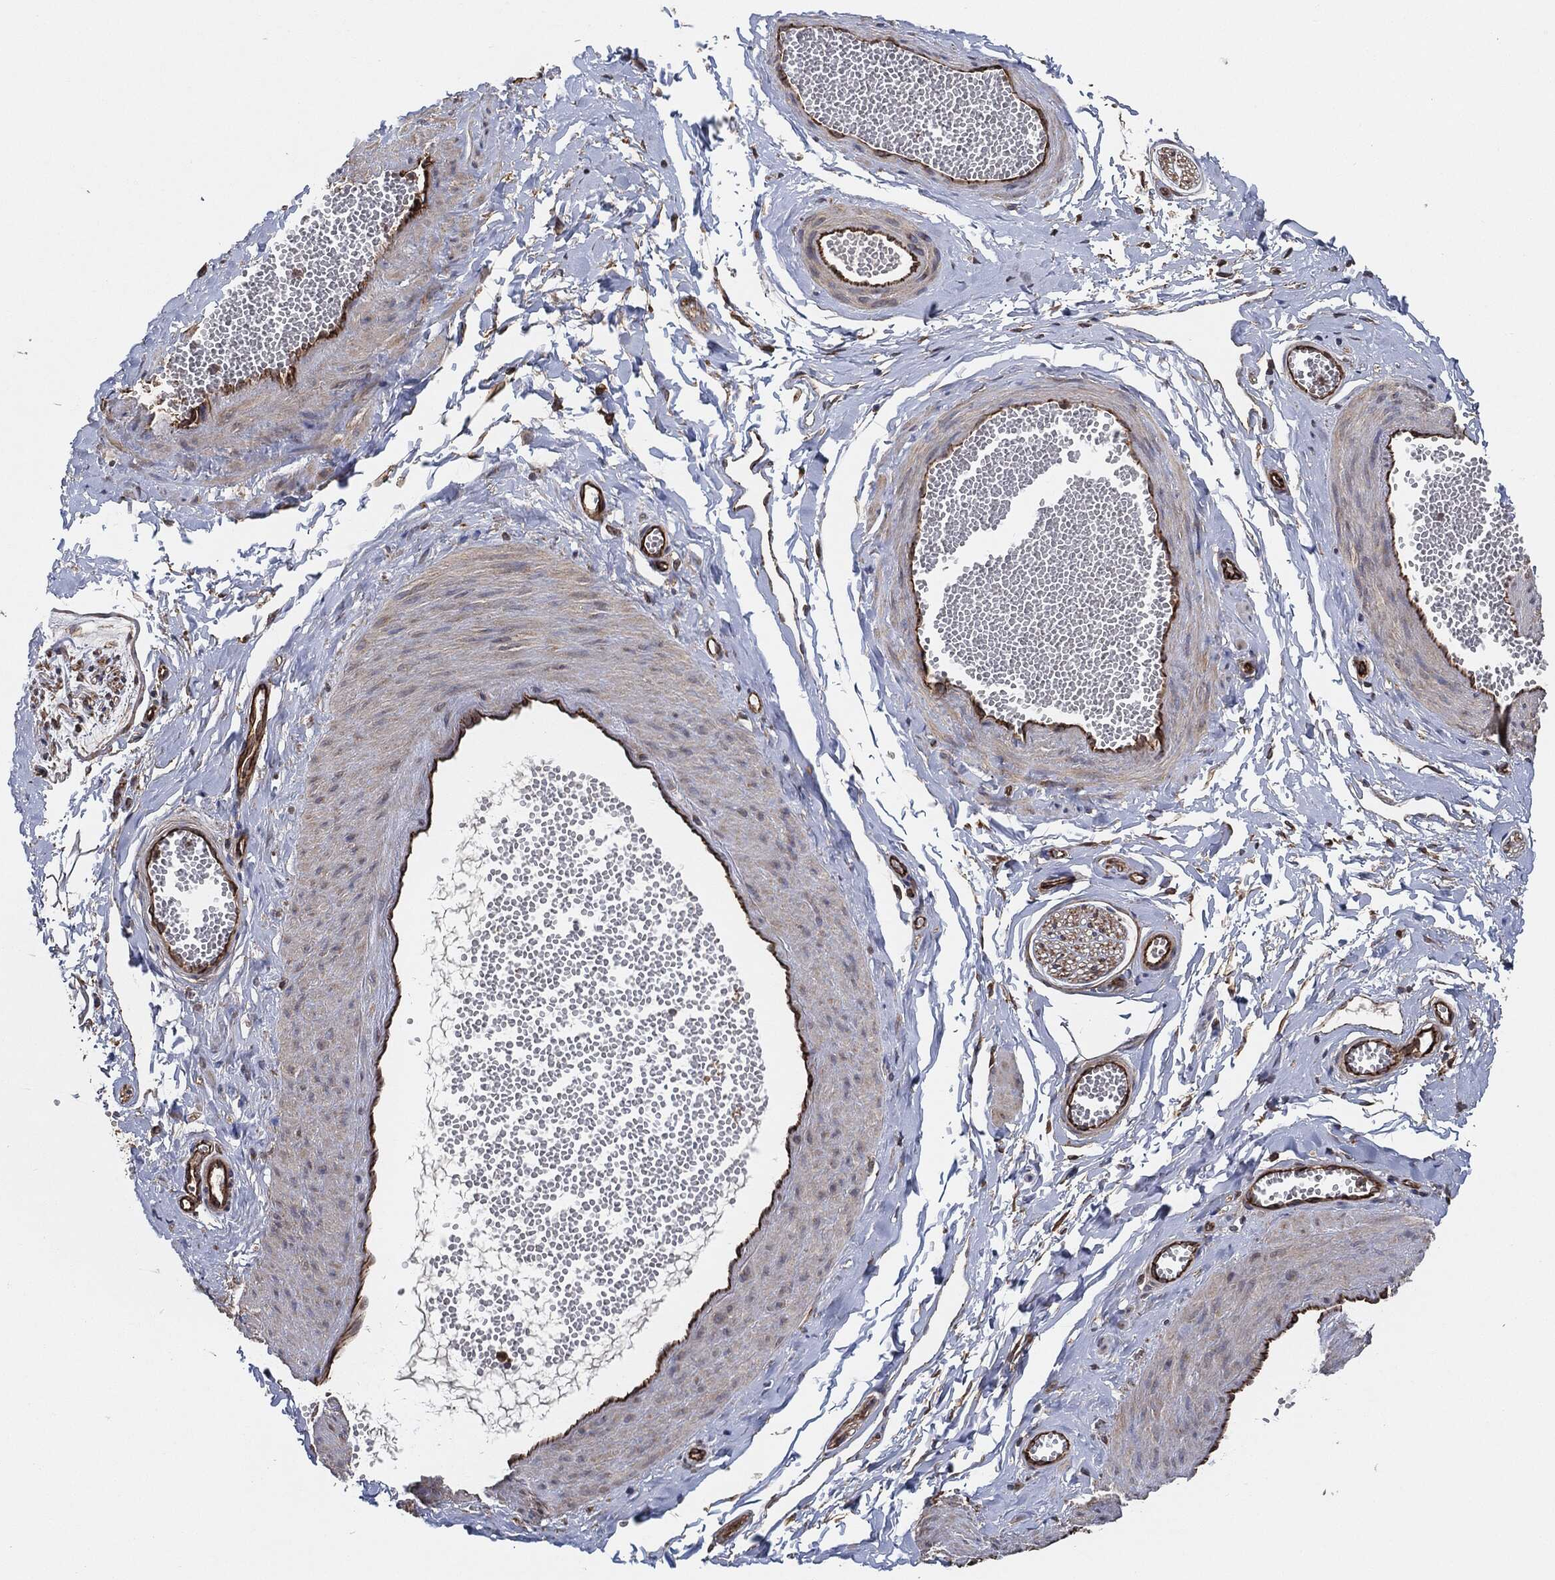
{"staining": {"intensity": "negative", "quantity": "none", "location": "none"}, "tissue": "adipose tissue", "cell_type": "Adipocytes", "image_type": "normal", "snomed": [{"axis": "morphology", "description": "Normal tissue, NOS"}, {"axis": "topography", "description": "Smooth muscle"}, {"axis": "topography", "description": "Peripheral nerve tissue"}], "caption": "Human adipose tissue stained for a protein using IHC shows no staining in adipocytes.", "gene": "CTNNA1", "patient": {"sex": "male", "age": 22}}